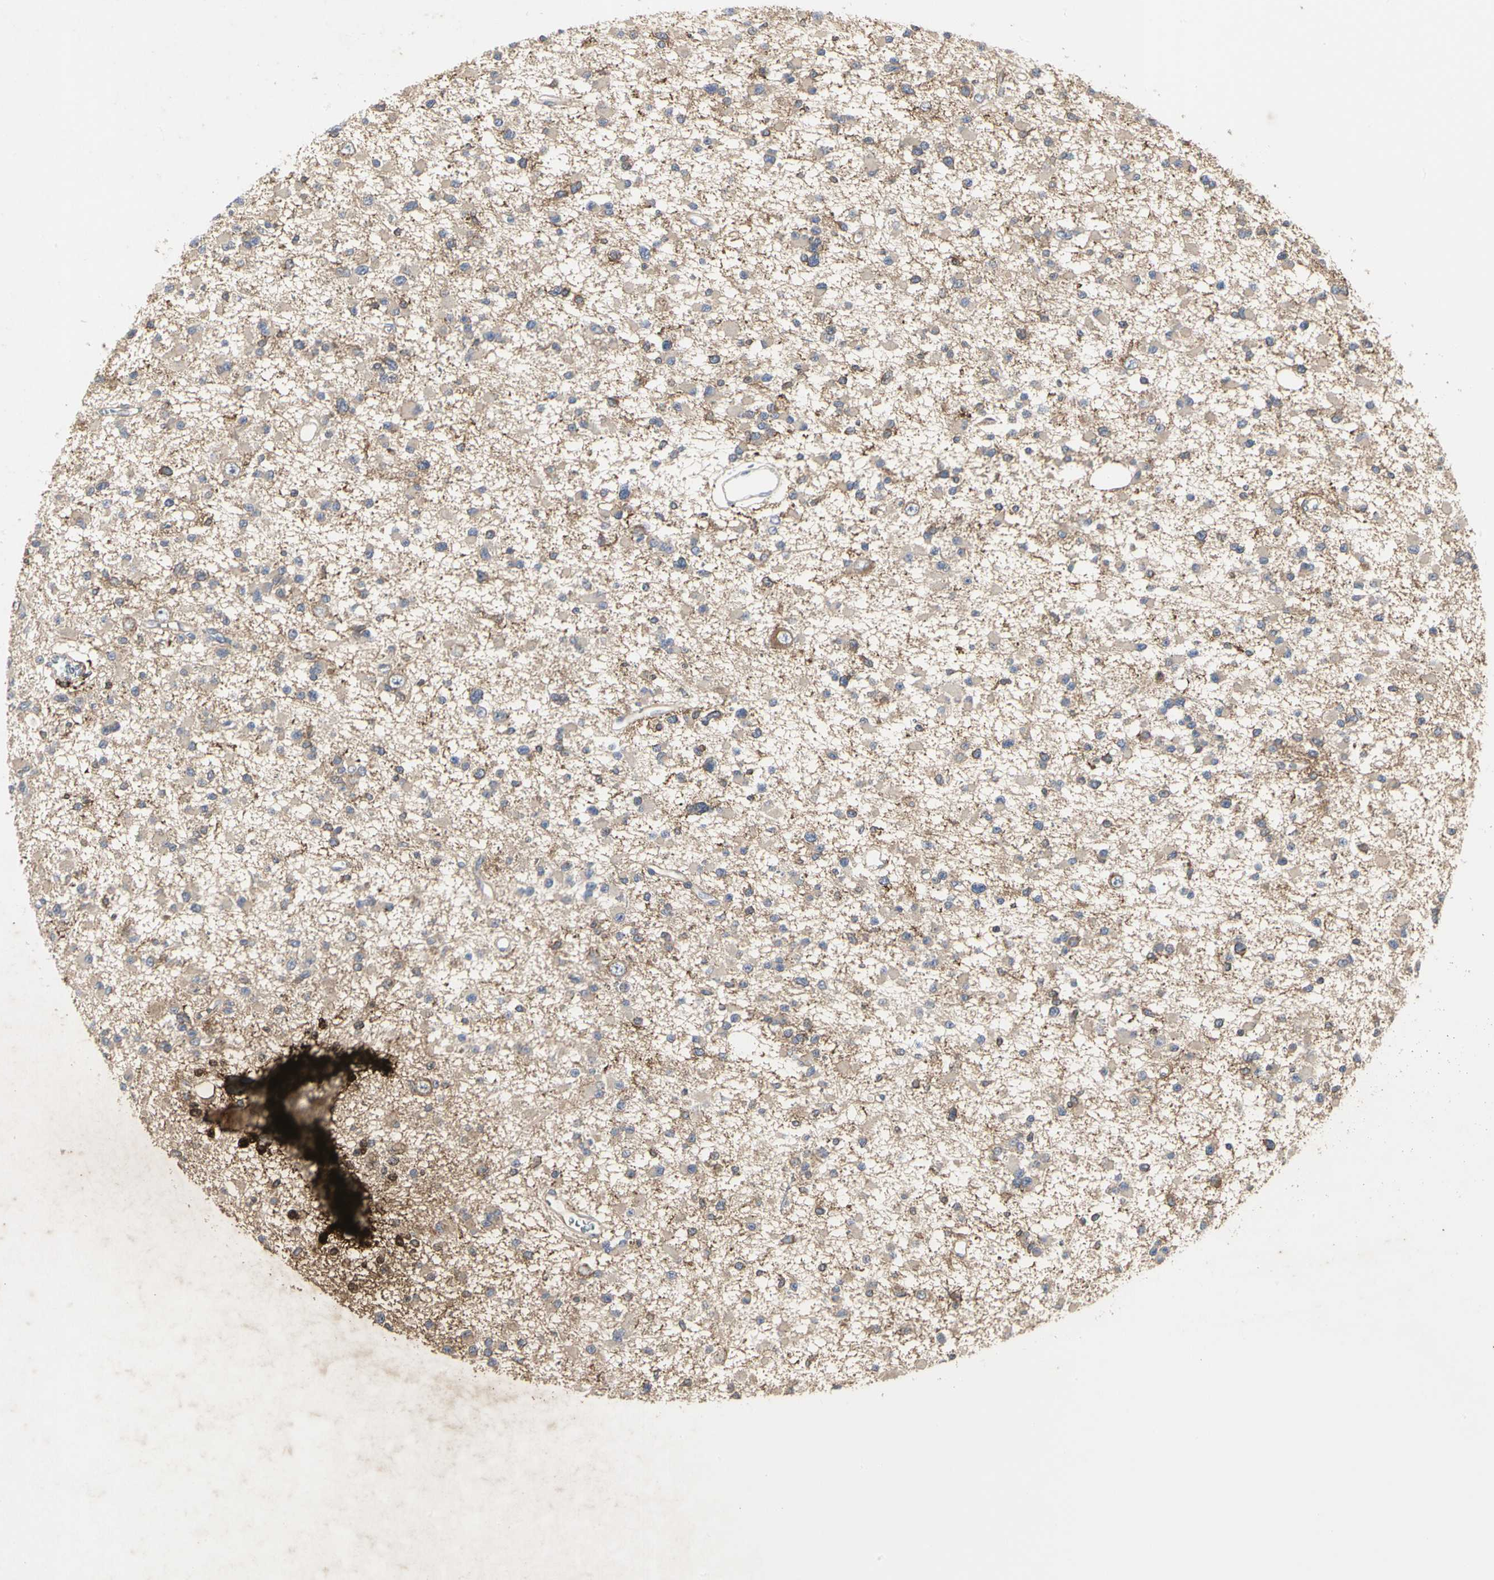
{"staining": {"intensity": "weak", "quantity": "25%-75%", "location": "cytoplasmic/membranous"}, "tissue": "glioma", "cell_type": "Tumor cells", "image_type": "cancer", "snomed": [{"axis": "morphology", "description": "Glioma, malignant, Low grade"}, {"axis": "topography", "description": "Brain"}], "caption": "Immunohistochemical staining of low-grade glioma (malignant) demonstrates low levels of weak cytoplasmic/membranous protein staining in approximately 25%-75% of tumor cells. (DAB (3,3'-diaminobenzidine) IHC, brown staining for protein, blue staining for nuclei).", "gene": "NAPG", "patient": {"sex": "female", "age": 22}}